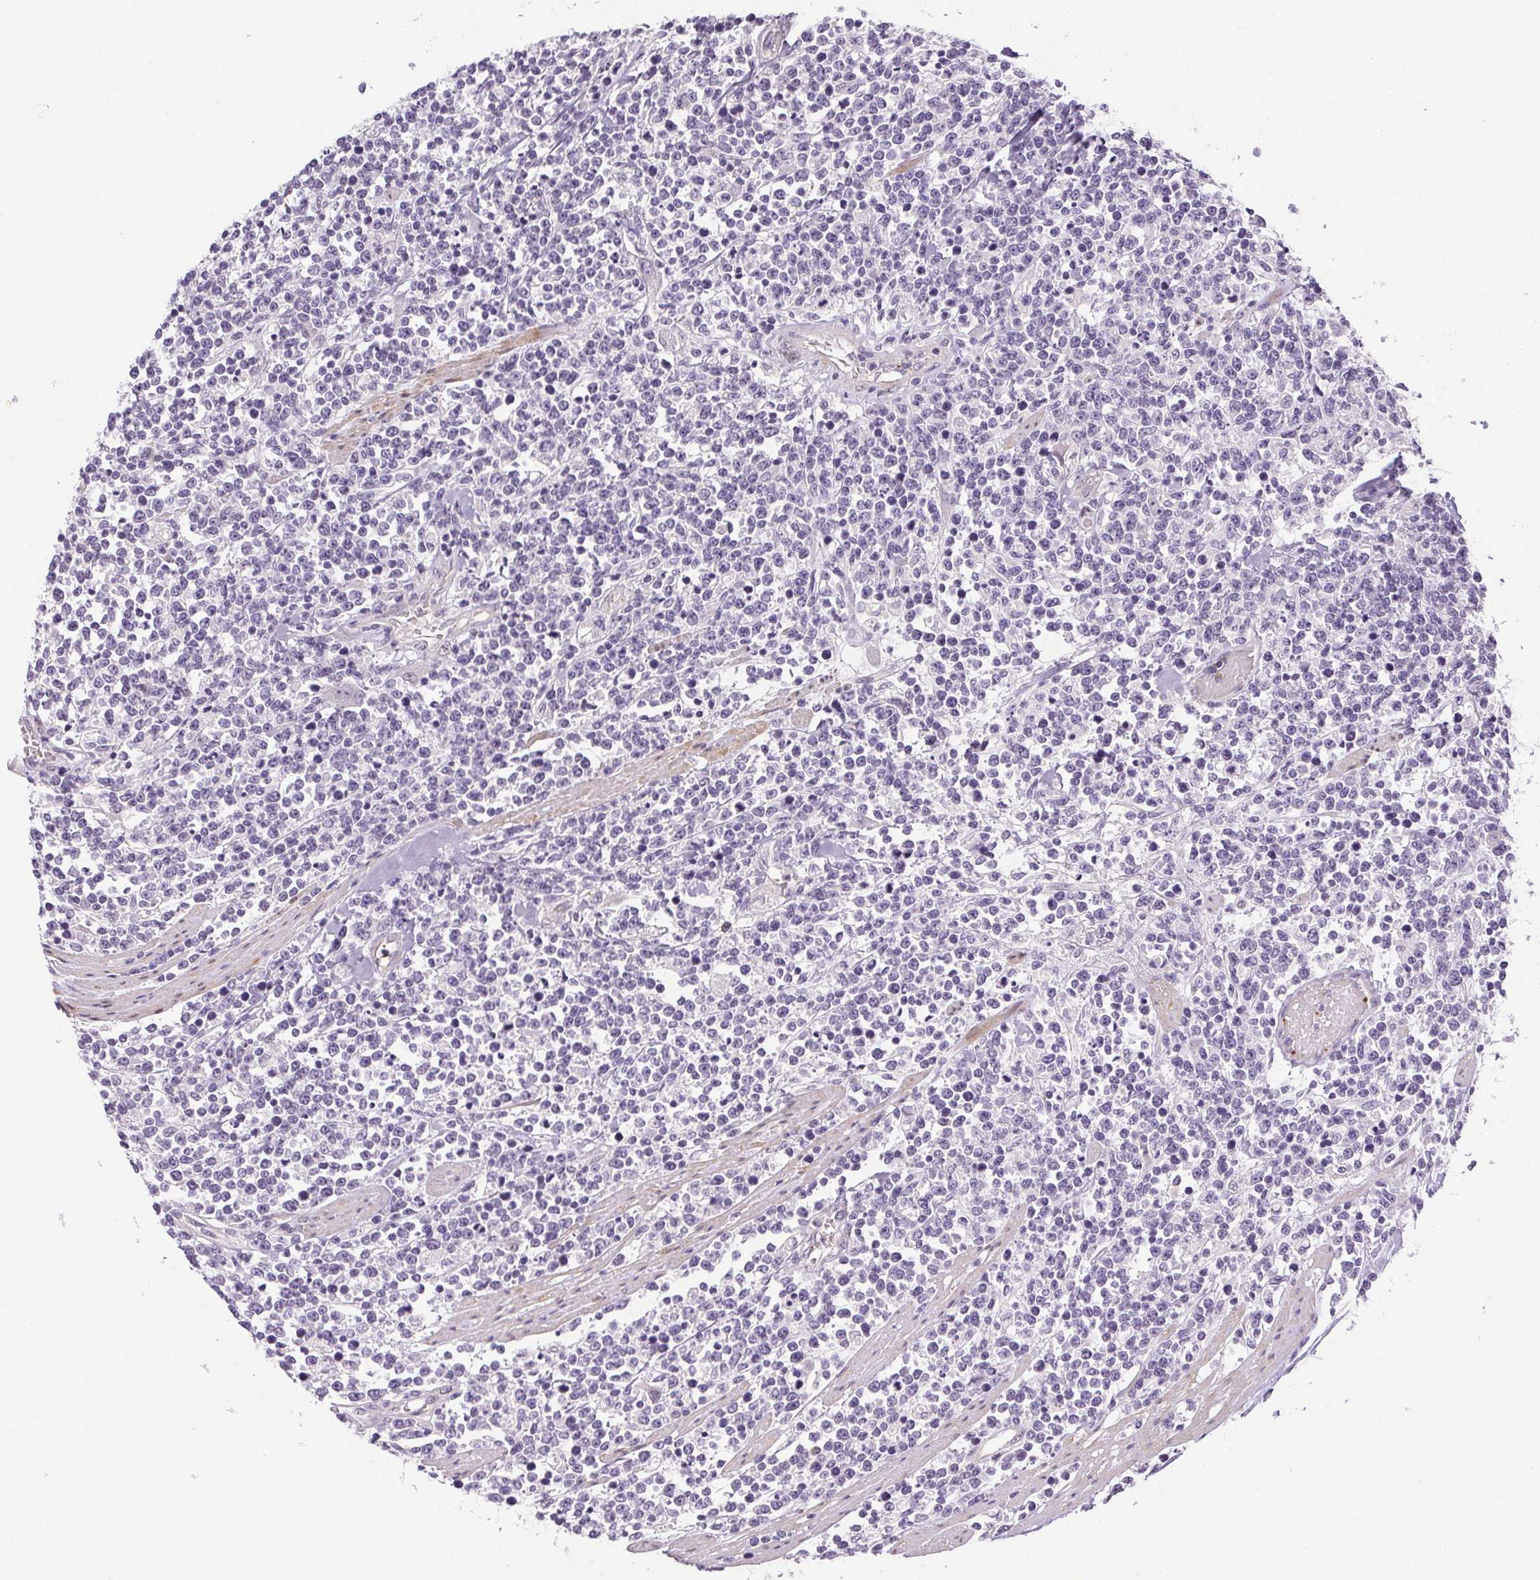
{"staining": {"intensity": "negative", "quantity": "none", "location": "none"}, "tissue": "lymphoma", "cell_type": "Tumor cells", "image_type": "cancer", "snomed": [{"axis": "morphology", "description": "Malignant lymphoma, non-Hodgkin's type, High grade"}, {"axis": "topography", "description": "Colon"}], "caption": "Immunohistochemistry (IHC) image of human lymphoma stained for a protein (brown), which displays no staining in tumor cells. The staining was performed using DAB (3,3'-diaminobenzidine) to visualize the protein expression in brown, while the nuclei were stained in blue with hematoxylin (Magnification: 20x).", "gene": "PRL", "patient": {"sex": "male", "age": 82}}